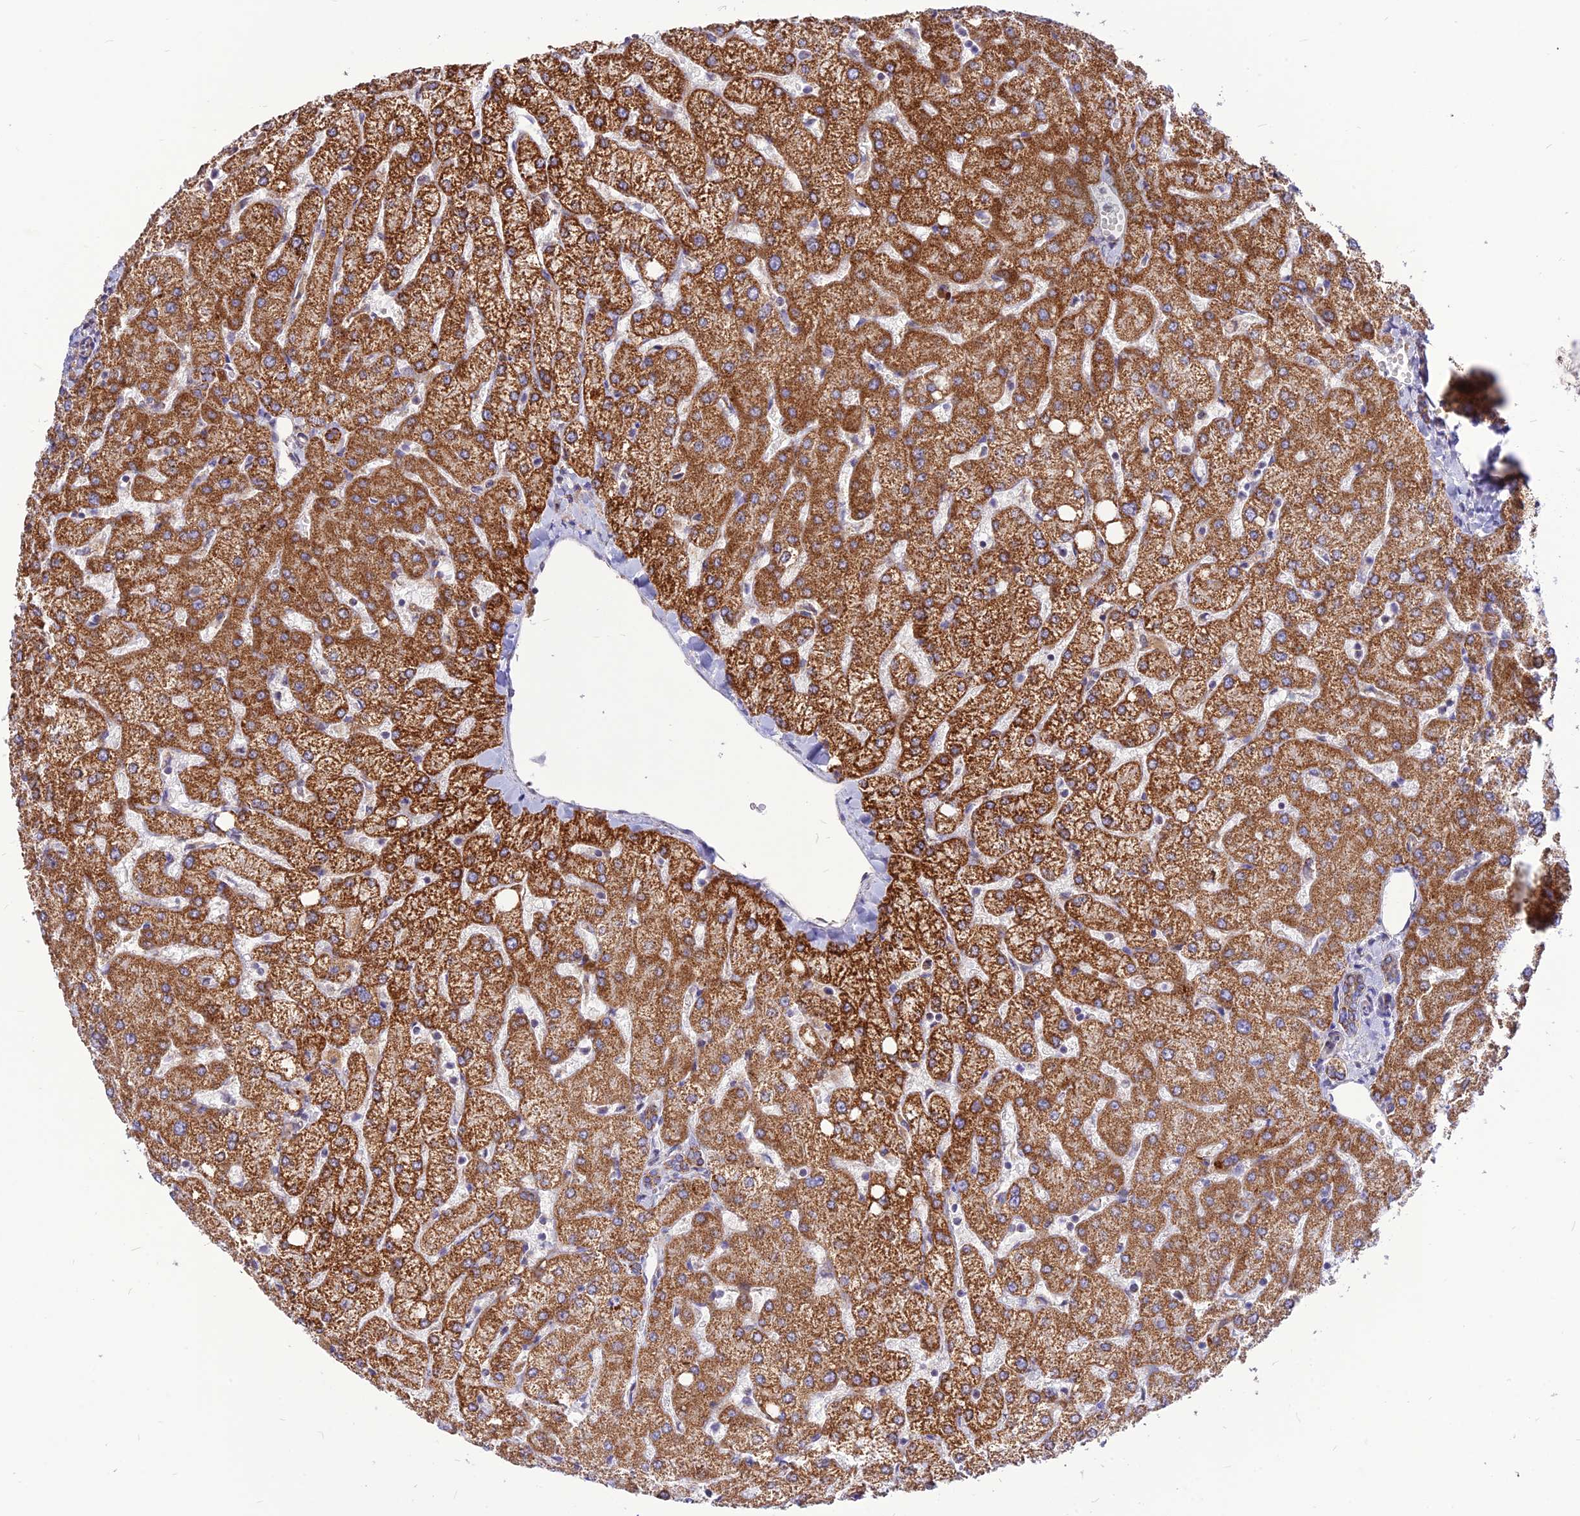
{"staining": {"intensity": "moderate", "quantity": ">75%", "location": "cytoplasmic/membranous"}, "tissue": "liver", "cell_type": "Cholangiocytes", "image_type": "normal", "snomed": [{"axis": "morphology", "description": "Normal tissue, NOS"}, {"axis": "topography", "description": "Liver"}], "caption": "The immunohistochemical stain shows moderate cytoplasmic/membranous staining in cholangiocytes of benign liver. Immunohistochemistry (ihc) stains the protein of interest in brown and the nuclei are stained blue.", "gene": "ECI1", "patient": {"sex": "female", "age": 54}}